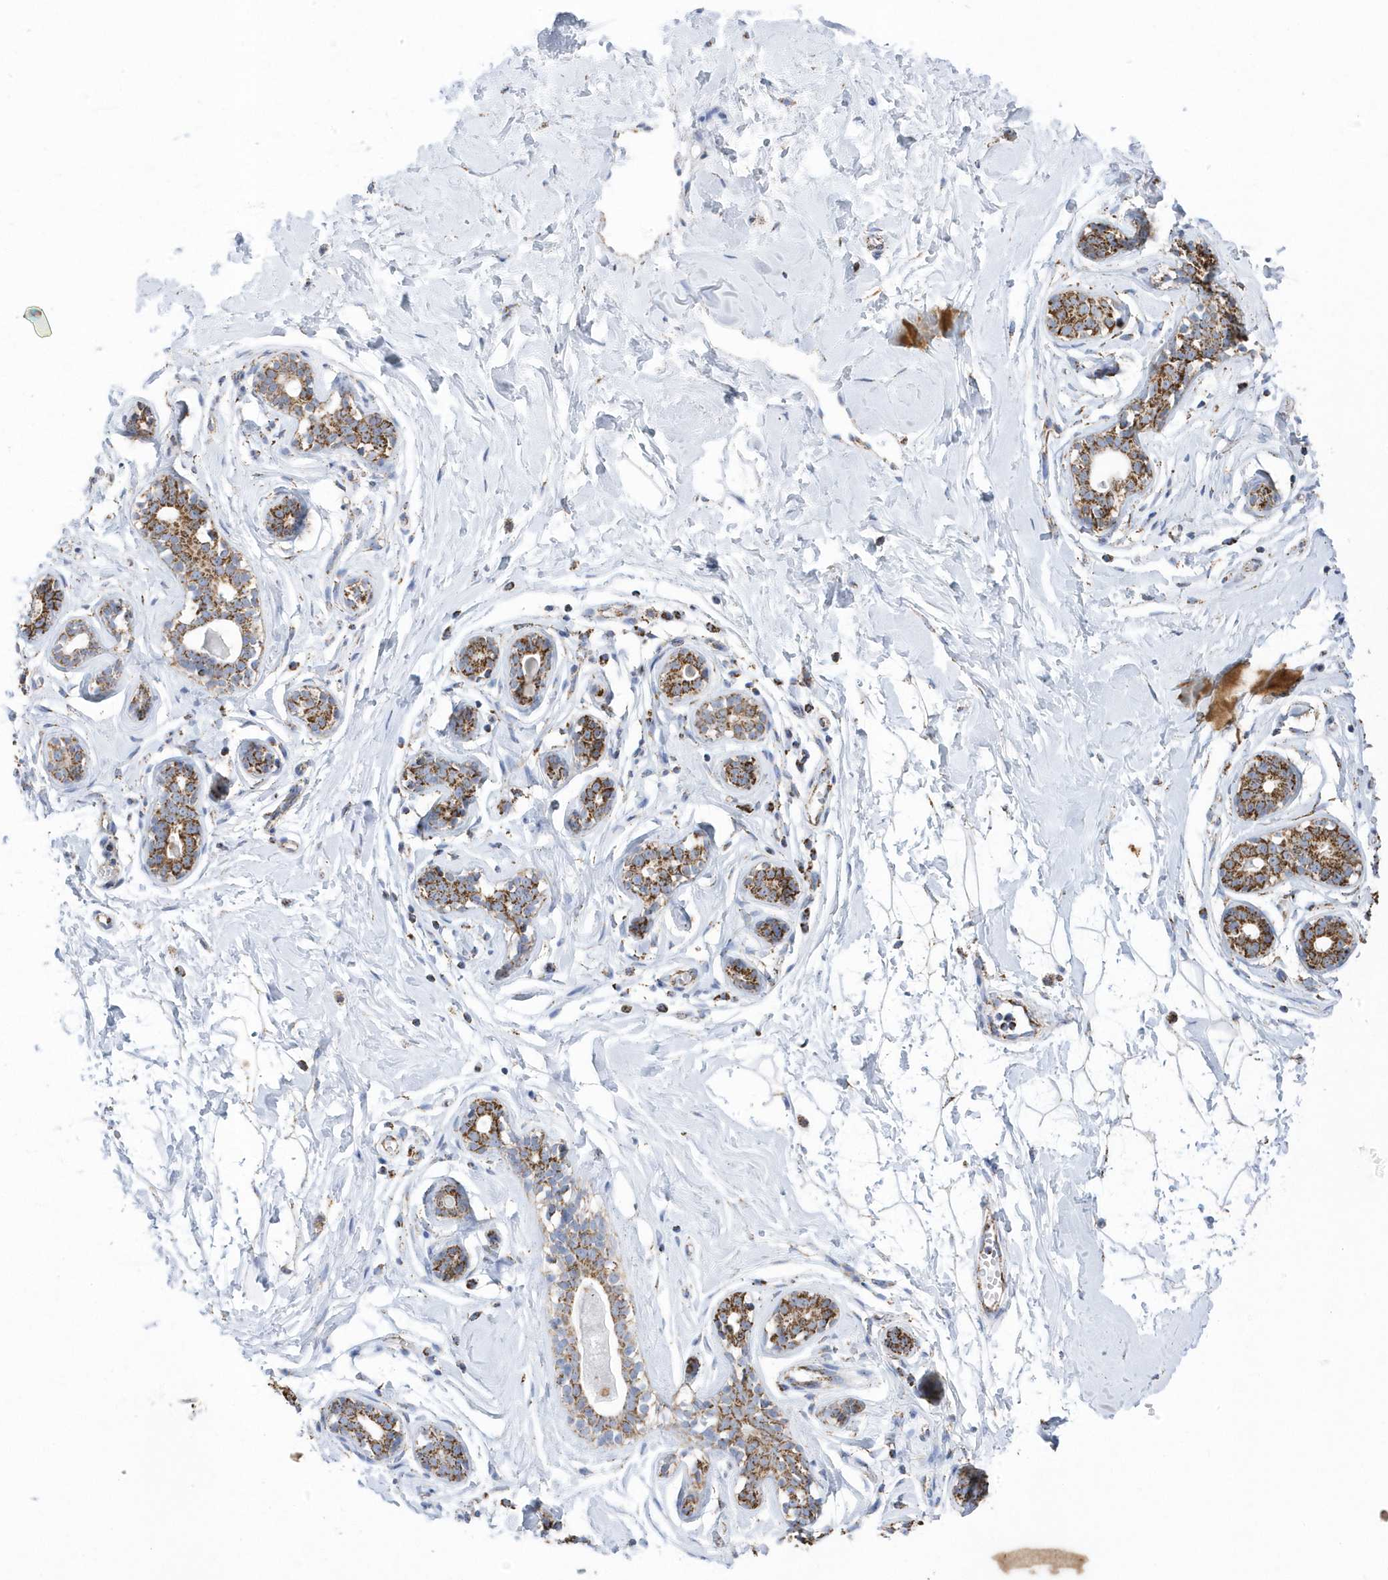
{"staining": {"intensity": "moderate", "quantity": "25%-75%", "location": "cytoplasmic/membranous"}, "tissue": "breast", "cell_type": "Adipocytes", "image_type": "normal", "snomed": [{"axis": "morphology", "description": "Normal tissue, NOS"}, {"axis": "morphology", "description": "Adenoma, NOS"}, {"axis": "topography", "description": "Breast"}], "caption": "Immunohistochemical staining of benign breast shows 25%-75% levels of moderate cytoplasmic/membranous protein staining in approximately 25%-75% of adipocytes.", "gene": "GTPBP8", "patient": {"sex": "female", "age": 23}}